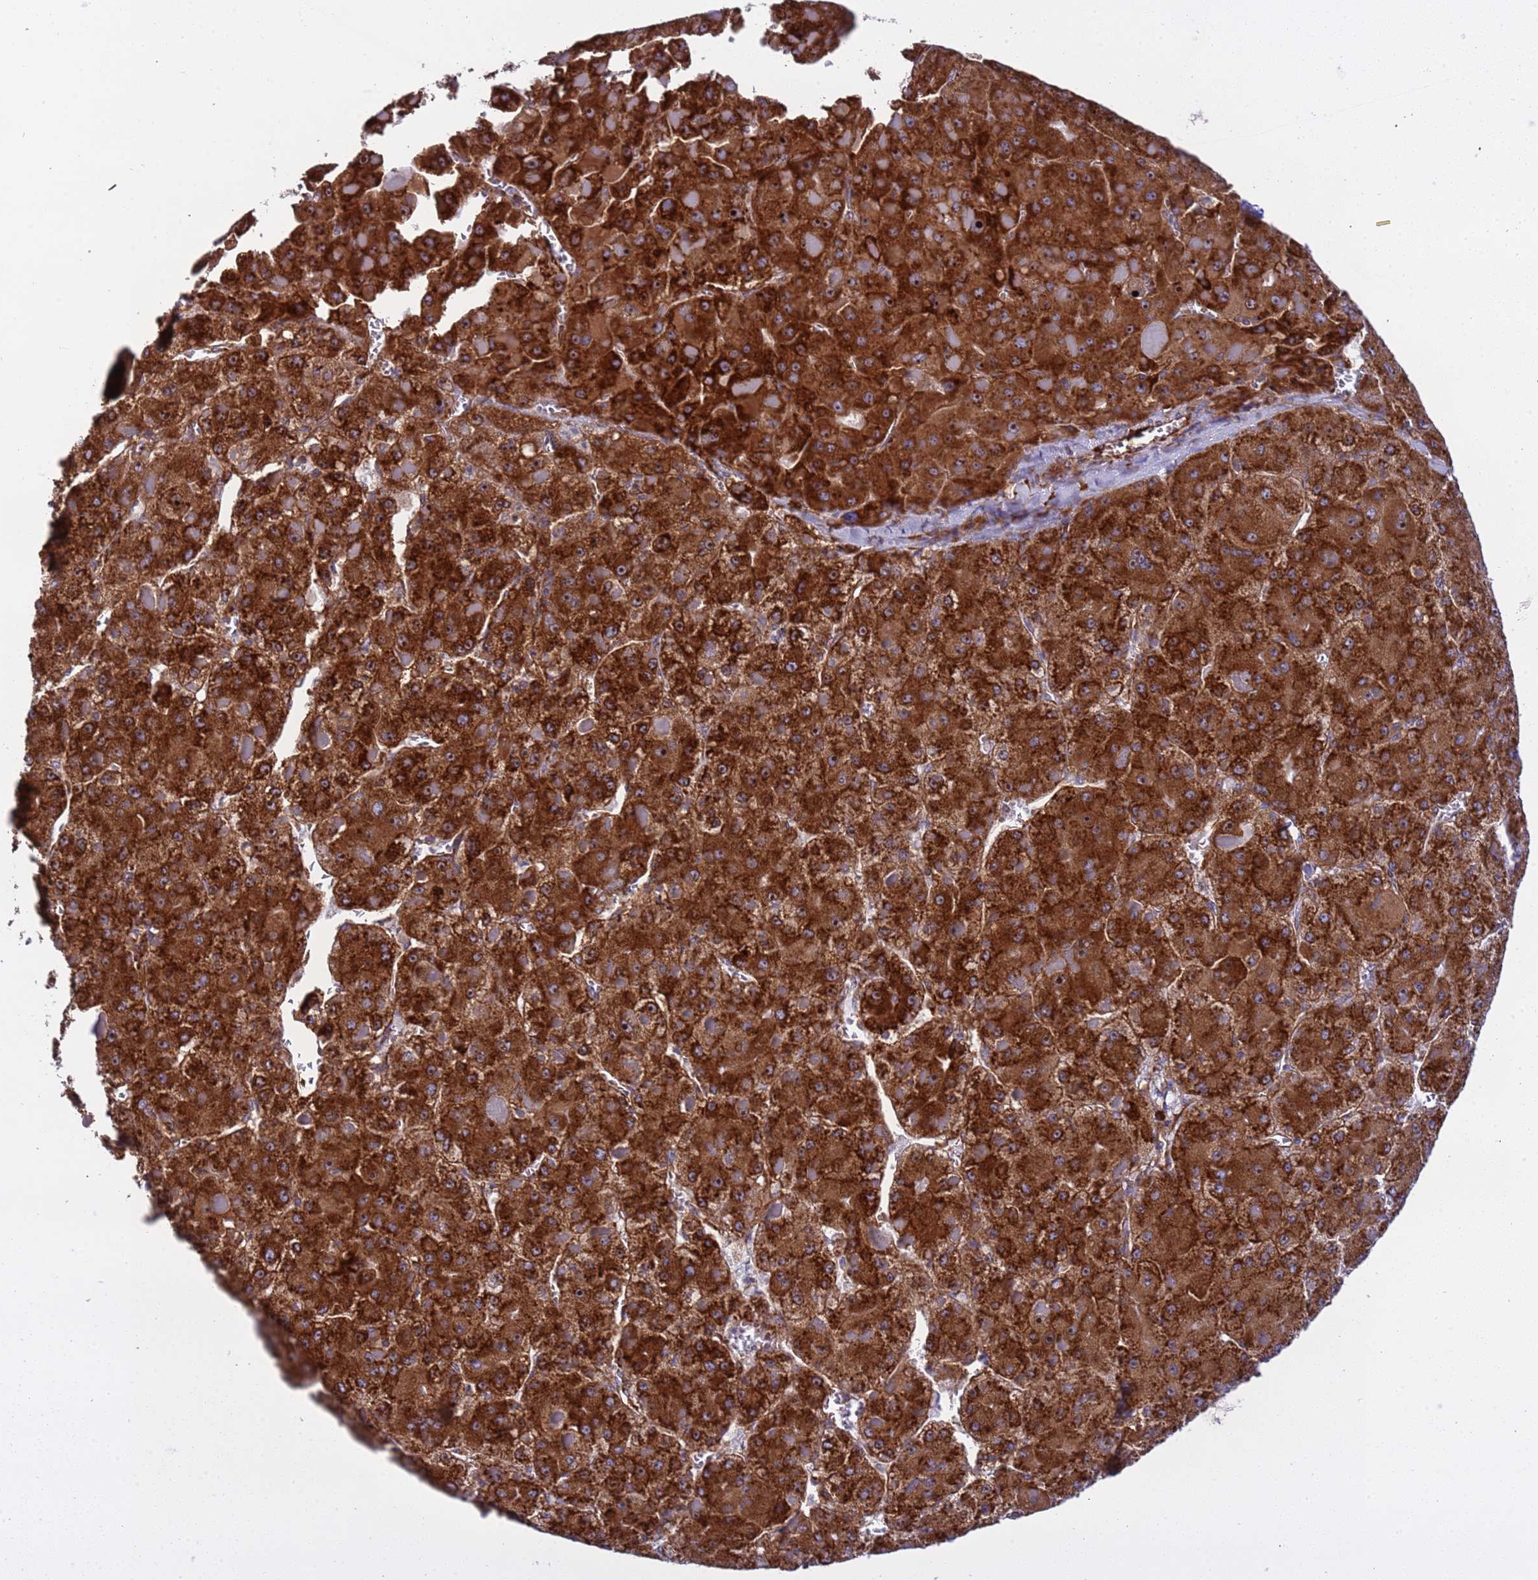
{"staining": {"intensity": "strong", "quantity": ">75%", "location": "cytoplasmic/membranous"}, "tissue": "liver cancer", "cell_type": "Tumor cells", "image_type": "cancer", "snomed": [{"axis": "morphology", "description": "Carcinoma, Hepatocellular, NOS"}, {"axis": "topography", "description": "Liver"}], "caption": "The immunohistochemical stain shows strong cytoplasmic/membranous staining in tumor cells of hepatocellular carcinoma (liver) tissue.", "gene": "RPL36", "patient": {"sex": "female", "age": 73}}